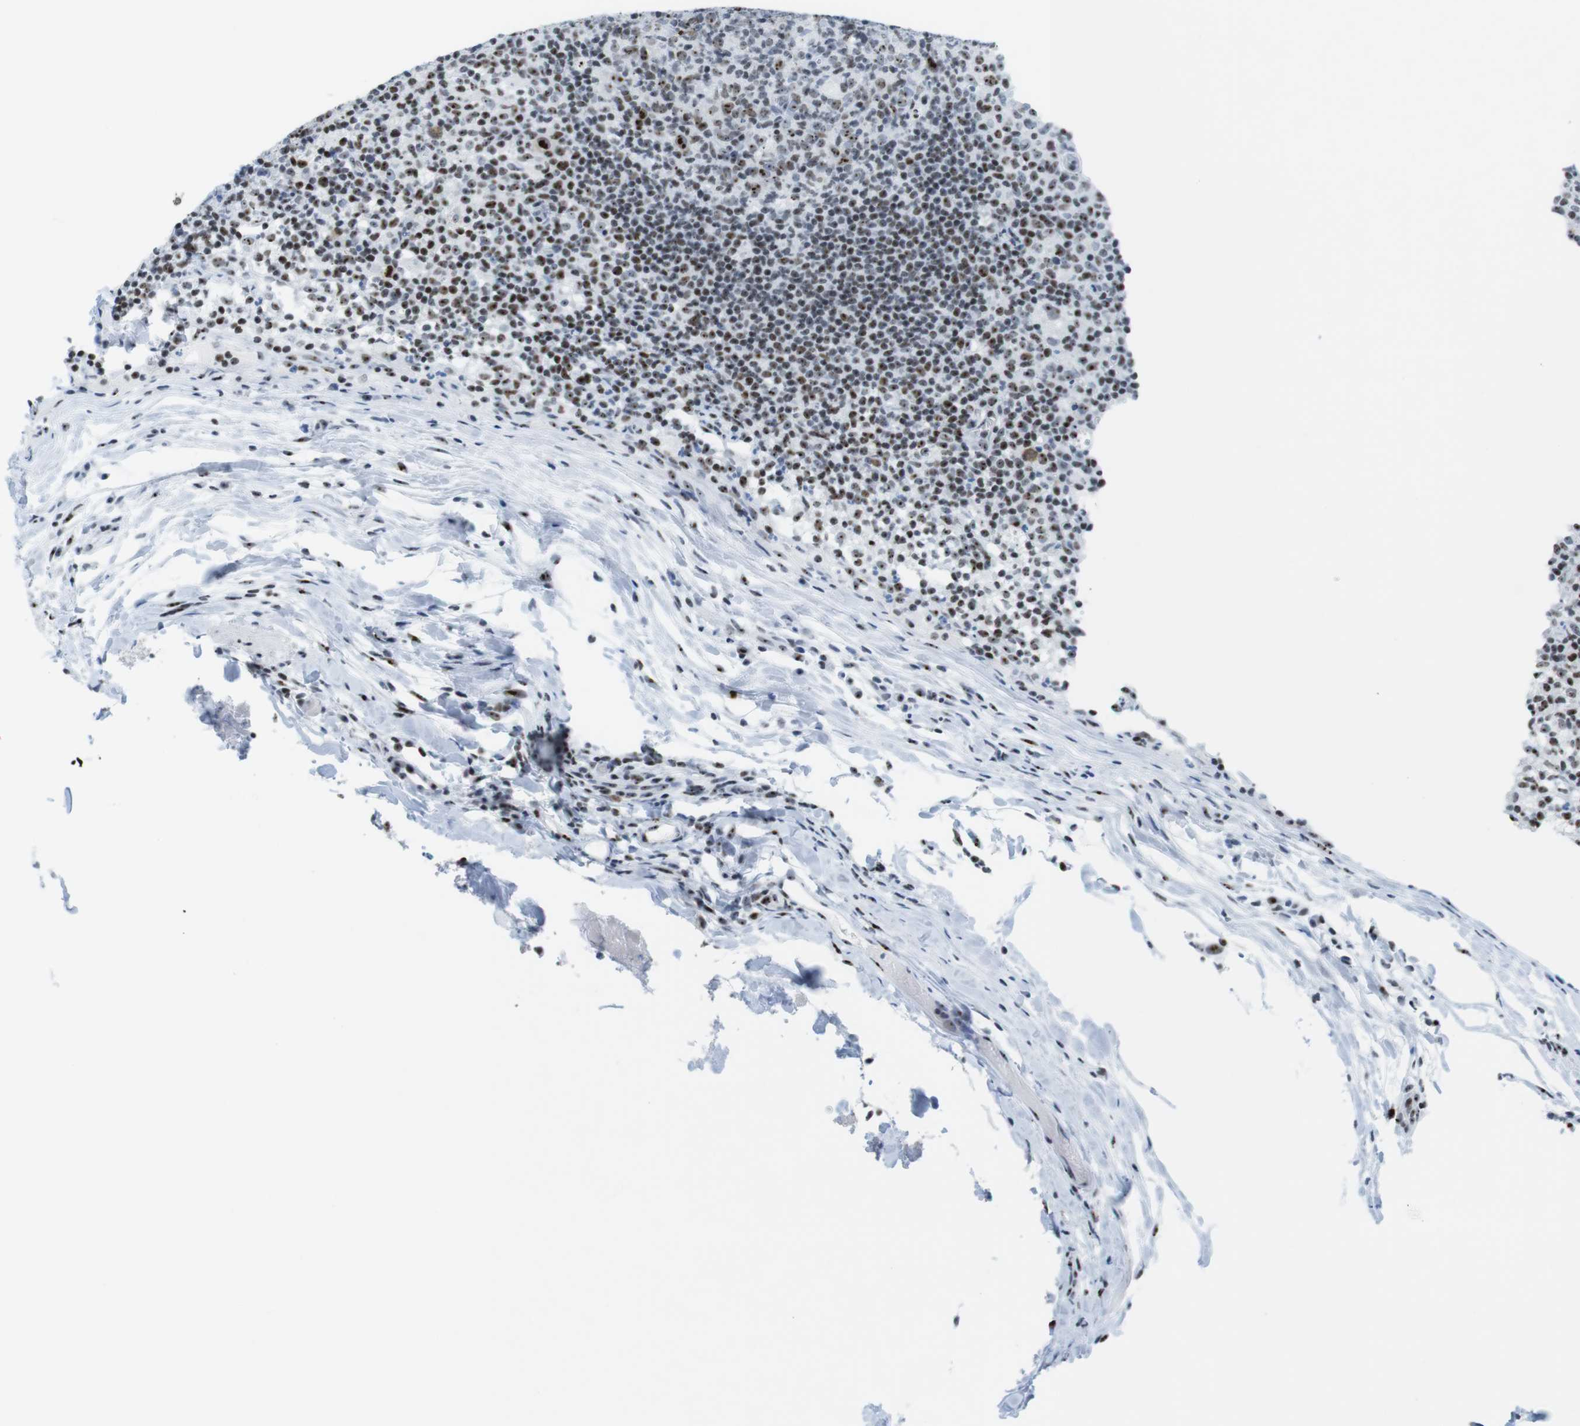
{"staining": {"intensity": "moderate", "quantity": "25%-75%", "location": "nuclear"}, "tissue": "lymph node", "cell_type": "Germinal center cells", "image_type": "normal", "snomed": [{"axis": "morphology", "description": "Normal tissue, NOS"}, {"axis": "morphology", "description": "Inflammation, NOS"}, {"axis": "topography", "description": "Lymph node"}], "caption": "High-magnification brightfield microscopy of benign lymph node stained with DAB (3,3'-diaminobenzidine) (brown) and counterstained with hematoxylin (blue). germinal center cells exhibit moderate nuclear positivity is appreciated in approximately25%-75% of cells. (brown staining indicates protein expression, while blue staining denotes nuclei).", "gene": "NIFK", "patient": {"sex": "male", "age": 55}}